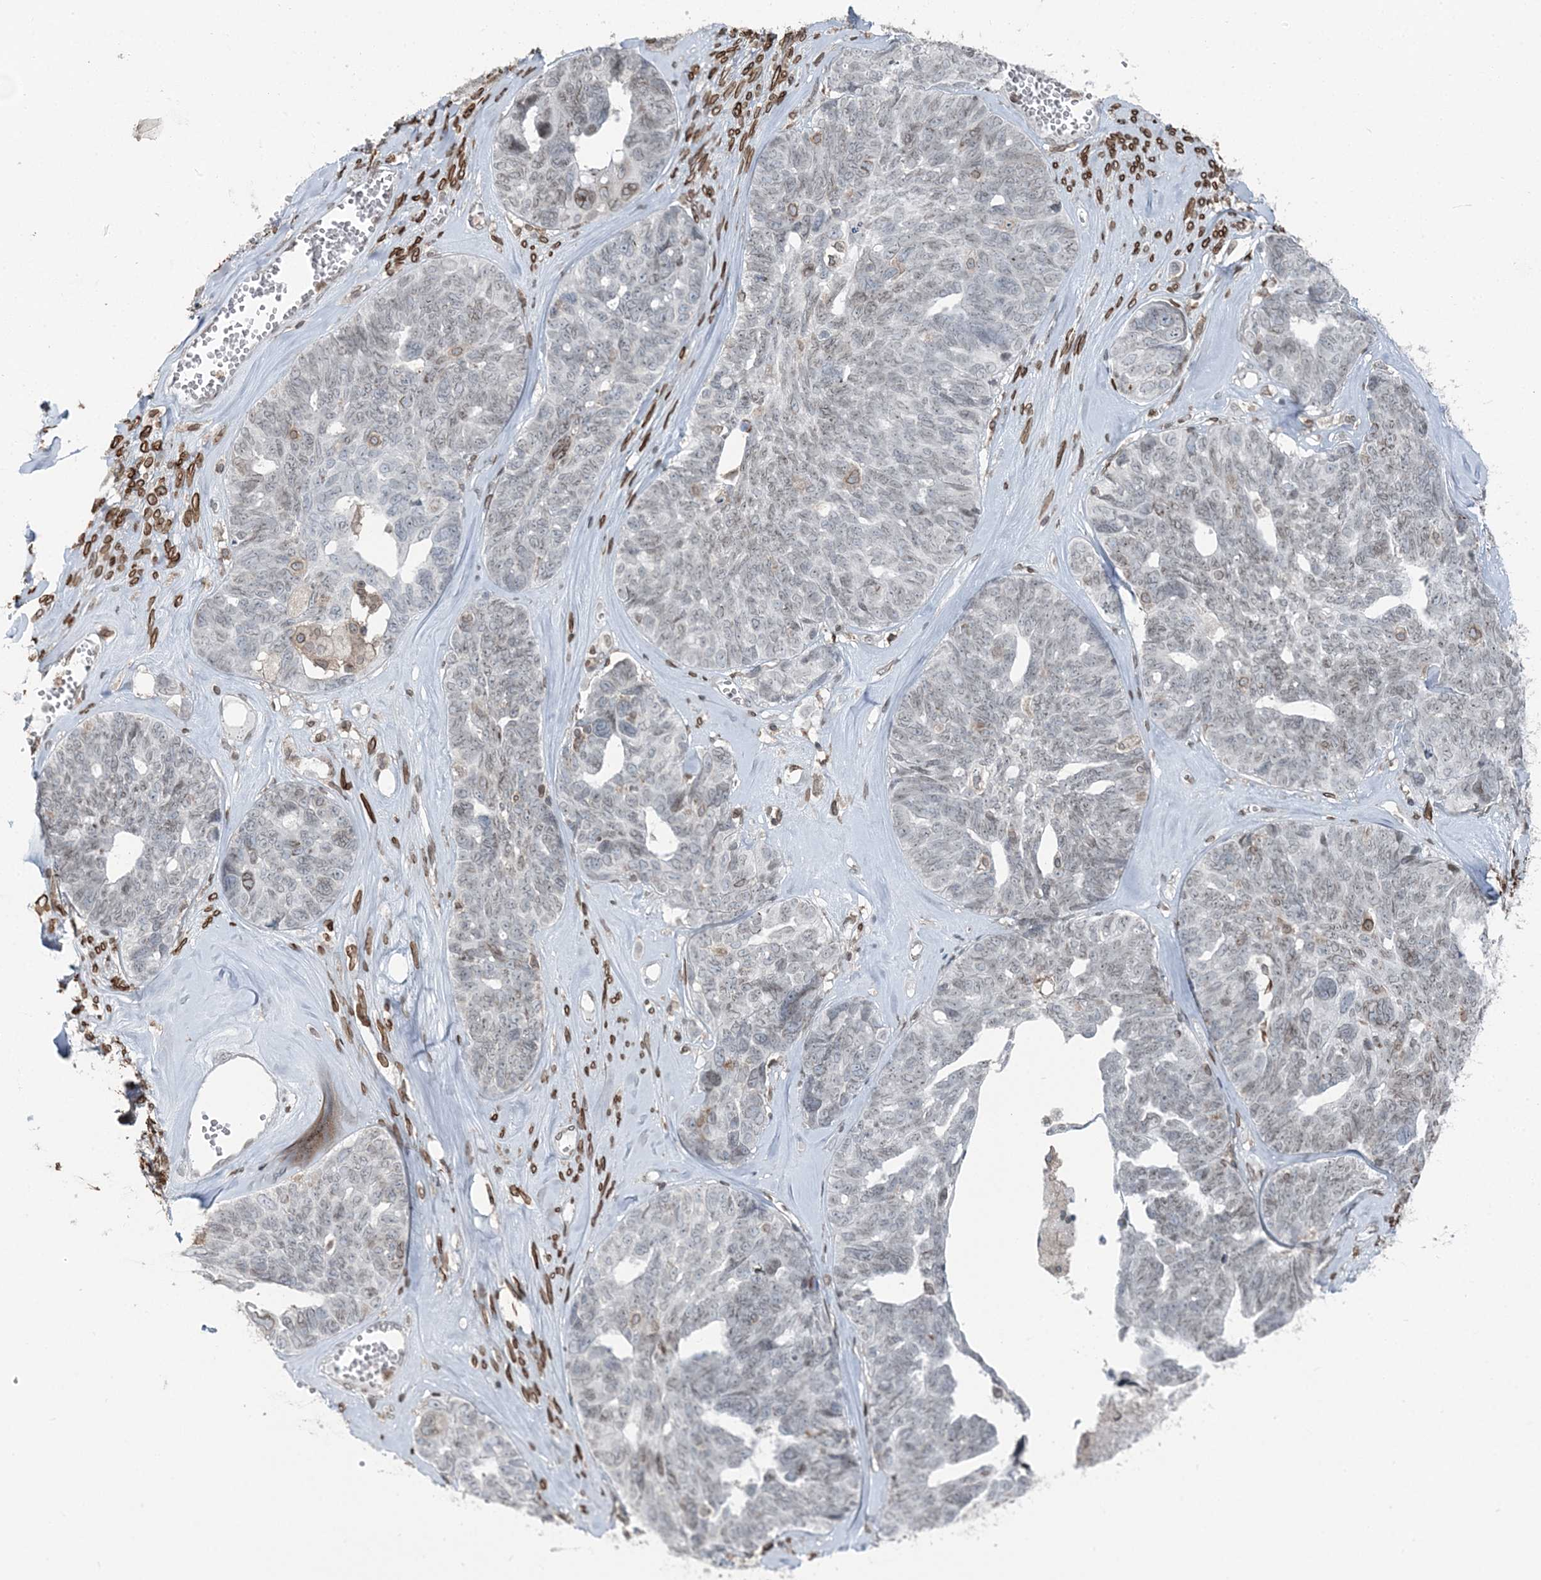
{"staining": {"intensity": "negative", "quantity": "none", "location": "none"}, "tissue": "ovarian cancer", "cell_type": "Tumor cells", "image_type": "cancer", "snomed": [{"axis": "morphology", "description": "Cystadenocarcinoma, serous, NOS"}, {"axis": "topography", "description": "Ovary"}], "caption": "Ovarian serous cystadenocarcinoma was stained to show a protein in brown. There is no significant expression in tumor cells. The staining is performed using DAB (3,3'-diaminobenzidine) brown chromogen with nuclei counter-stained in using hematoxylin.", "gene": "GJD4", "patient": {"sex": "female", "age": 79}}